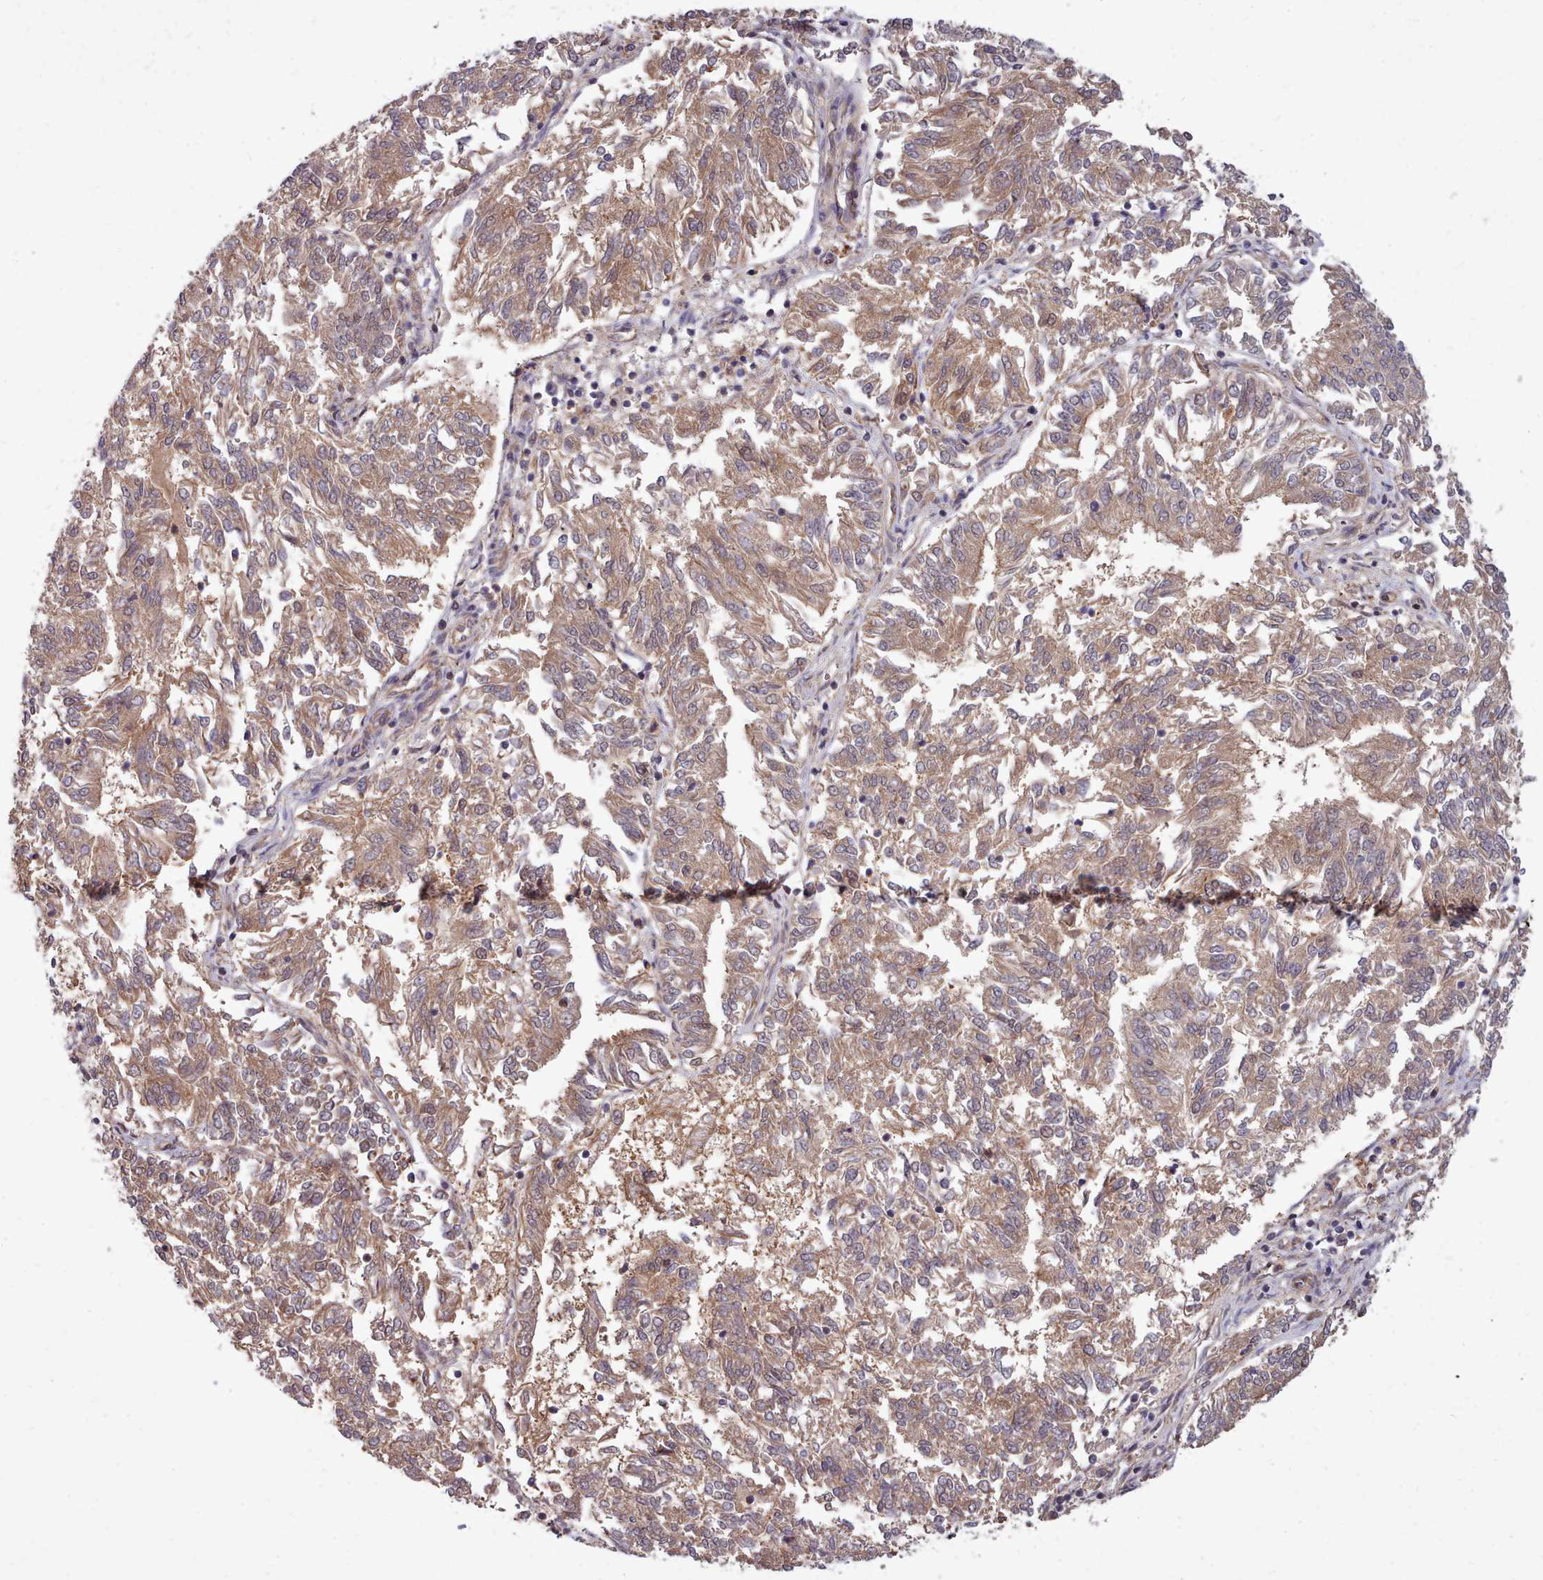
{"staining": {"intensity": "moderate", "quantity": ">75%", "location": "cytoplasmic/membranous"}, "tissue": "endometrial cancer", "cell_type": "Tumor cells", "image_type": "cancer", "snomed": [{"axis": "morphology", "description": "Adenocarcinoma, NOS"}, {"axis": "topography", "description": "Endometrium"}], "caption": "Immunohistochemistry photomicrograph of endometrial cancer stained for a protein (brown), which reveals medium levels of moderate cytoplasmic/membranous expression in approximately >75% of tumor cells.", "gene": "AHCY", "patient": {"sex": "female", "age": 58}}